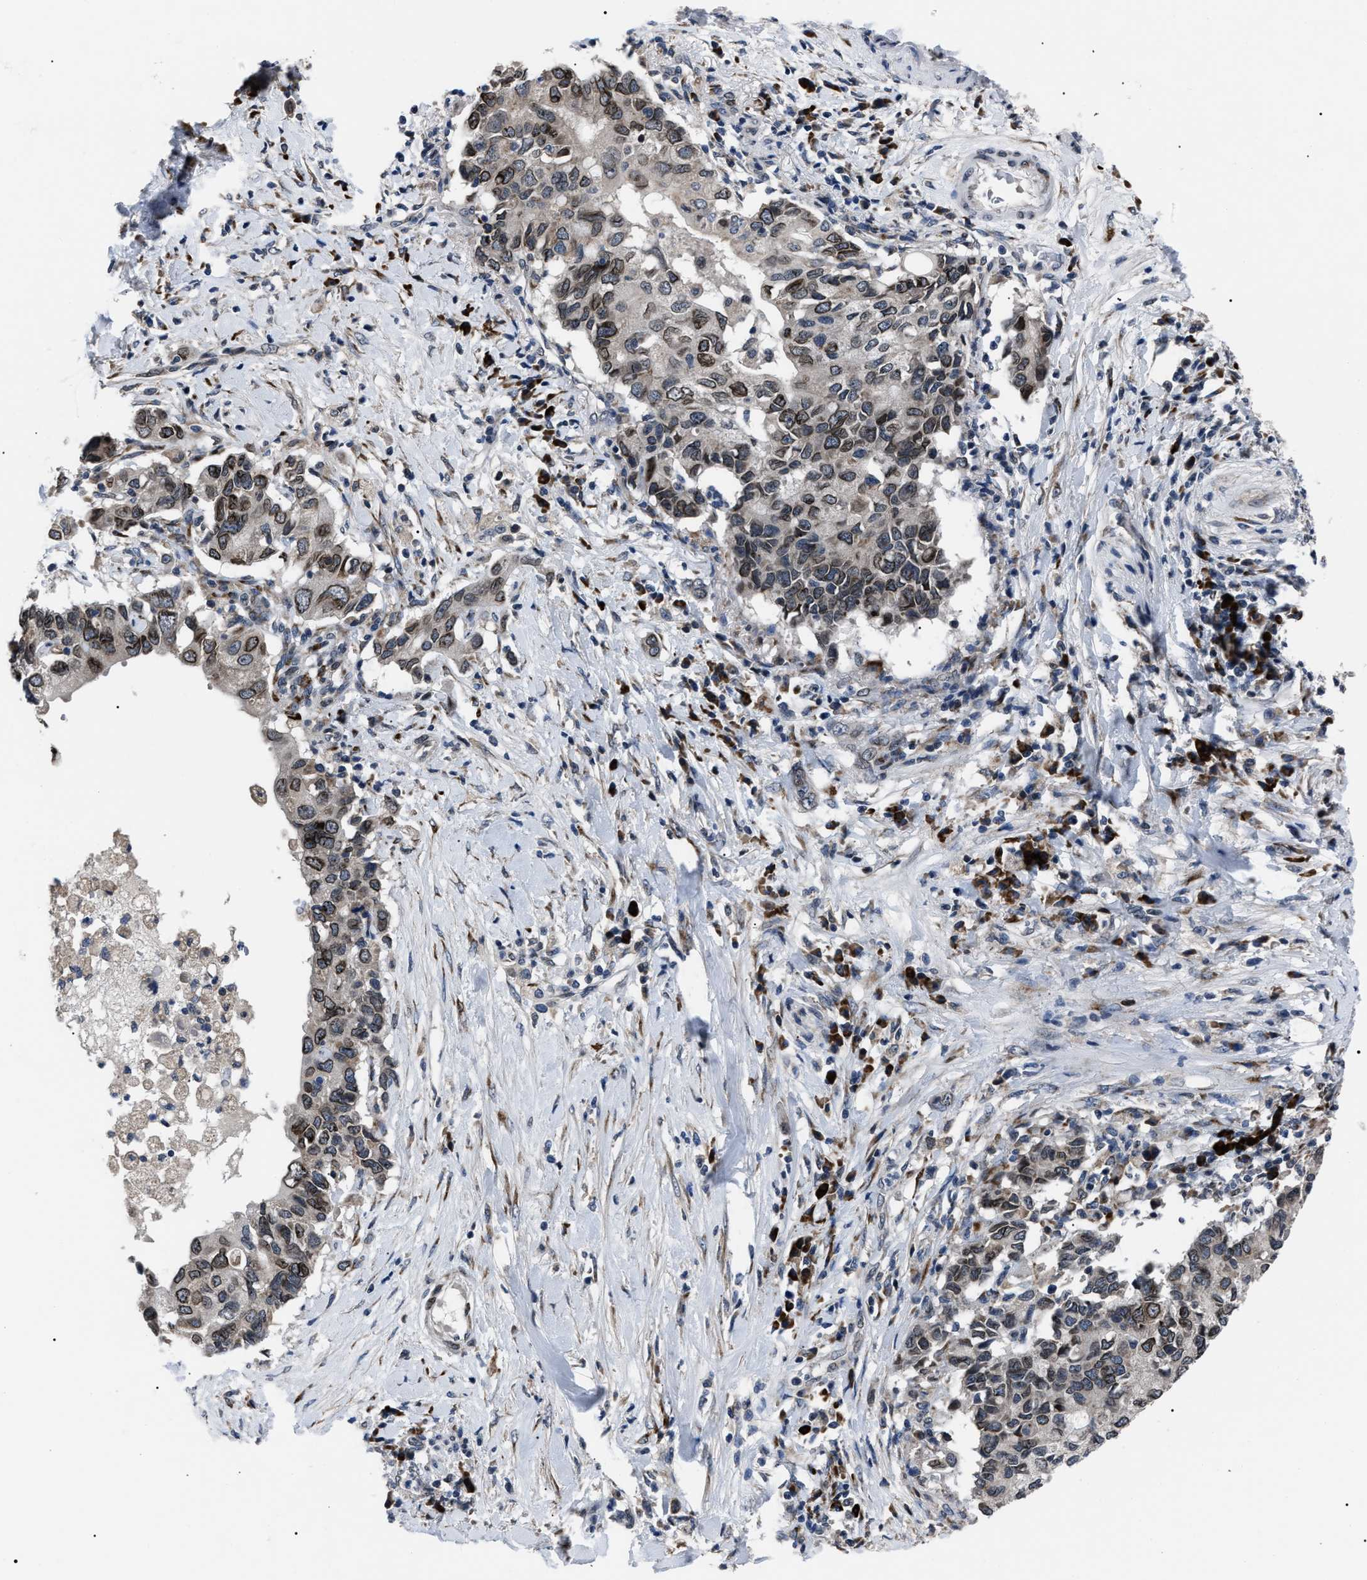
{"staining": {"intensity": "moderate", "quantity": ">75%", "location": "cytoplasmic/membranous"}, "tissue": "pancreatic cancer", "cell_type": "Tumor cells", "image_type": "cancer", "snomed": [{"axis": "morphology", "description": "Adenocarcinoma, NOS"}, {"axis": "topography", "description": "Pancreas"}], "caption": "A photomicrograph of pancreatic adenocarcinoma stained for a protein exhibits moderate cytoplasmic/membranous brown staining in tumor cells.", "gene": "LRRC14", "patient": {"sex": "female", "age": 56}}